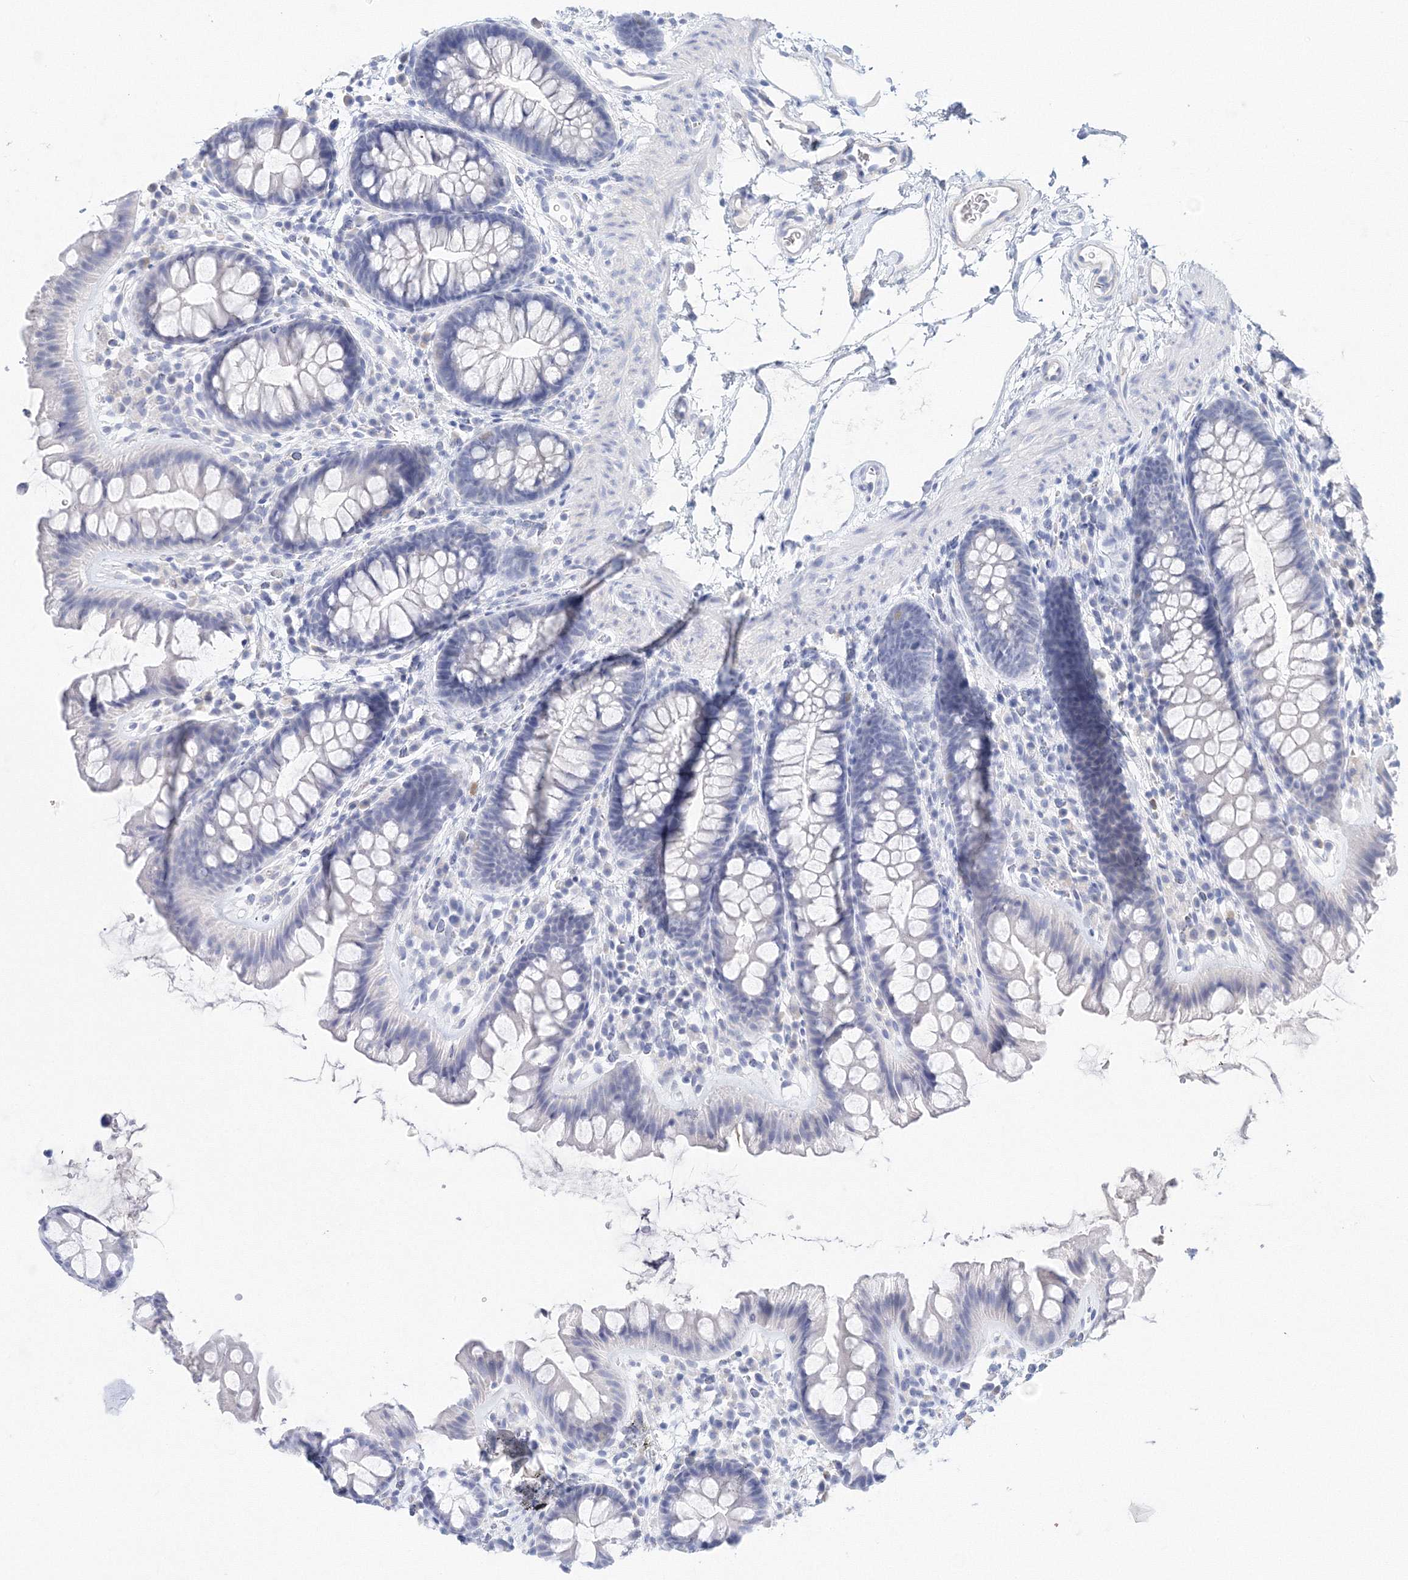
{"staining": {"intensity": "negative", "quantity": "none", "location": "none"}, "tissue": "colon", "cell_type": "Endothelial cells", "image_type": "normal", "snomed": [{"axis": "morphology", "description": "Normal tissue, NOS"}, {"axis": "topography", "description": "Colon"}], "caption": "A histopathology image of colon stained for a protein demonstrates no brown staining in endothelial cells. (Brightfield microscopy of DAB (3,3'-diaminobenzidine) immunohistochemistry at high magnification).", "gene": "LRRIQ4", "patient": {"sex": "female", "age": 62}}